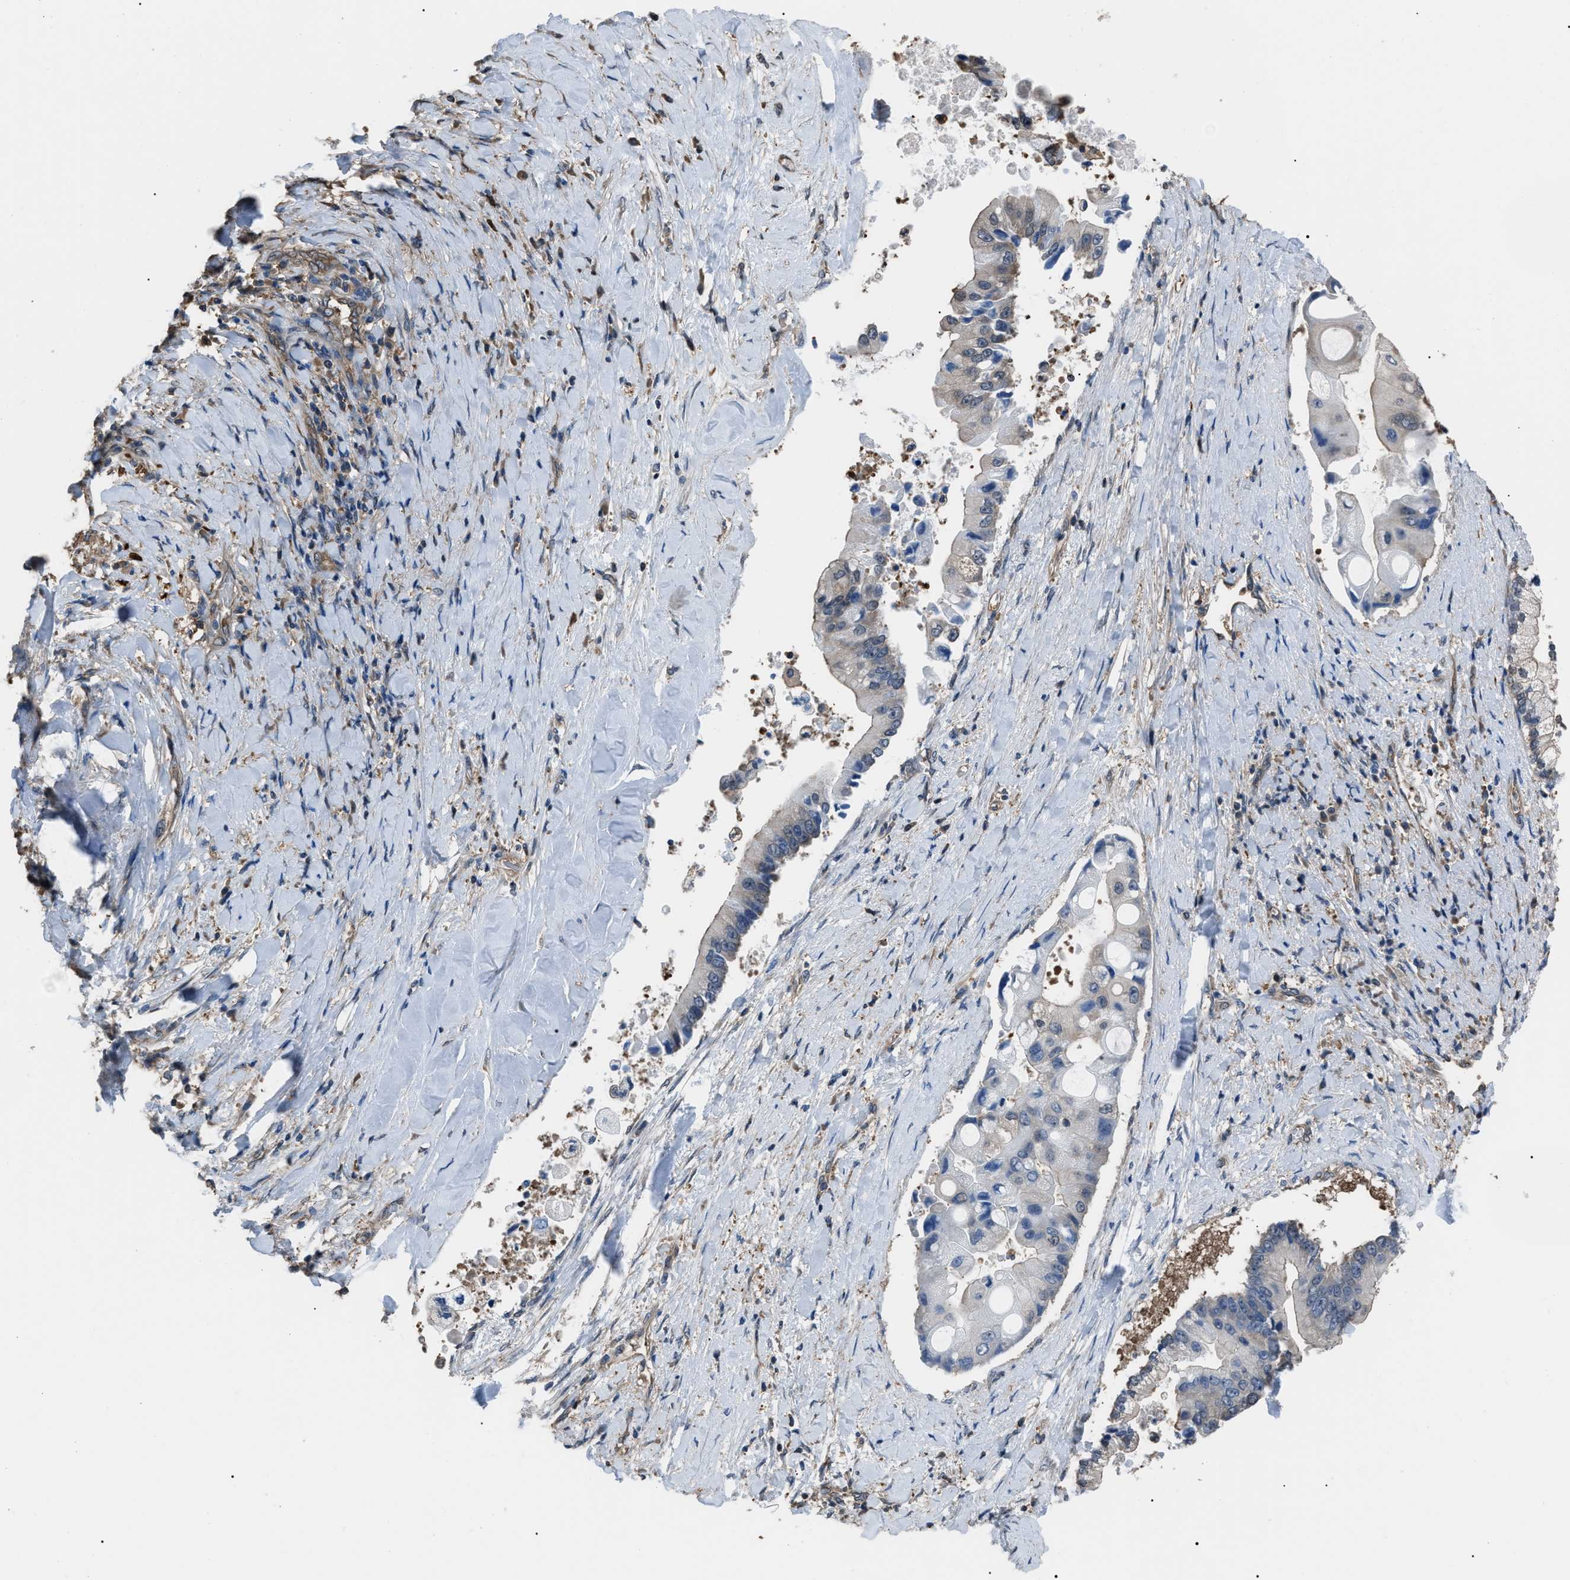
{"staining": {"intensity": "negative", "quantity": "none", "location": "none"}, "tissue": "liver cancer", "cell_type": "Tumor cells", "image_type": "cancer", "snomed": [{"axis": "morphology", "description": "Cholangiocarcinoma"}, {"axis": "topography", "description": "Liver"}], "caption": "The image shows no staining of tumor cells in liver cancer (cholangiocarcinoma).", "gene": "PDCD5", "patient": {"sex": "male", "age": 50}}